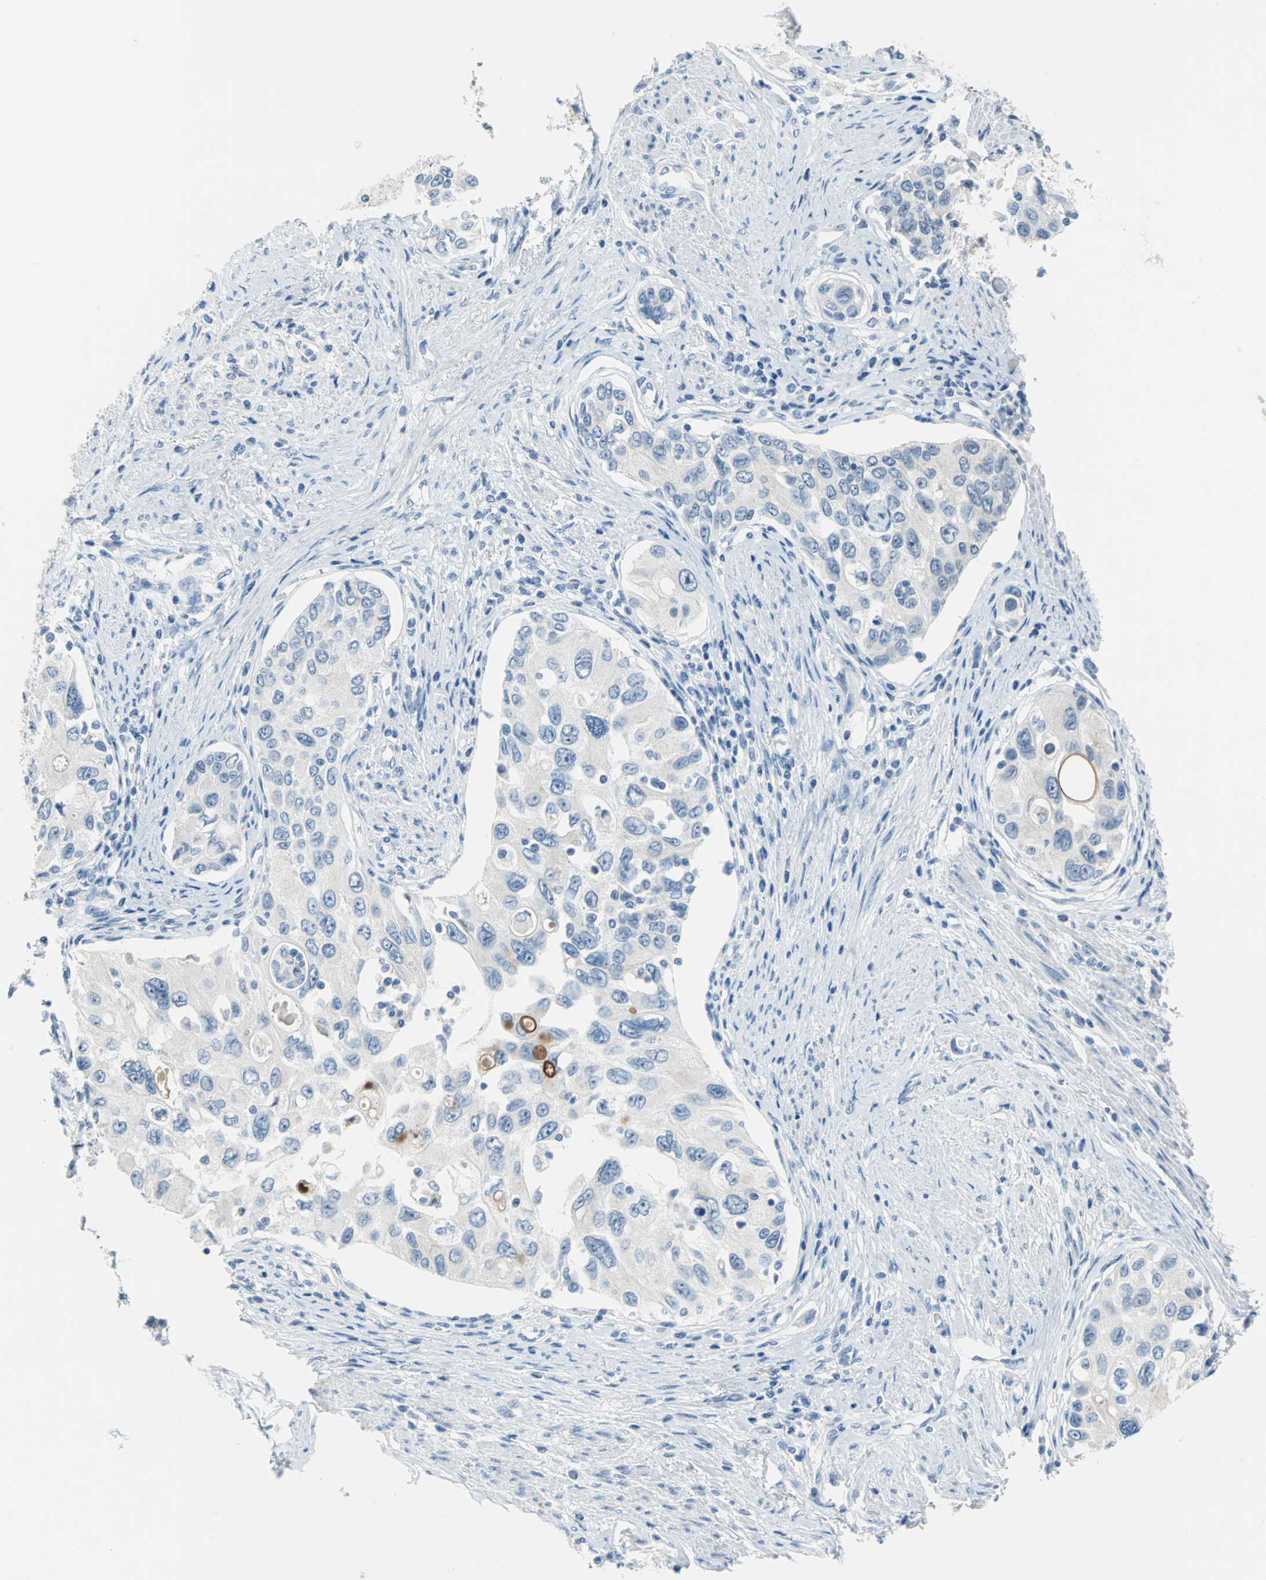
{"staining": {"intensity": "negative", "quantity": "none", "location": "none"}, "tissue": "urothelial cancer", "cell_type": "Tumor cells", "image_type": "cancer", "snomed": [{"axis": "morphology", "description": "Urothelial carcinoma, High grade"}, {"axis": "topography", "description": "Urinary bladder"}], "caption": "Immunohistochemical staining of human urothelial carcinoma (high-grade) reveals no significant positivity in tumor cells.", "gene": "MUC4", "patient": {"sex": "female", "age": 56}}